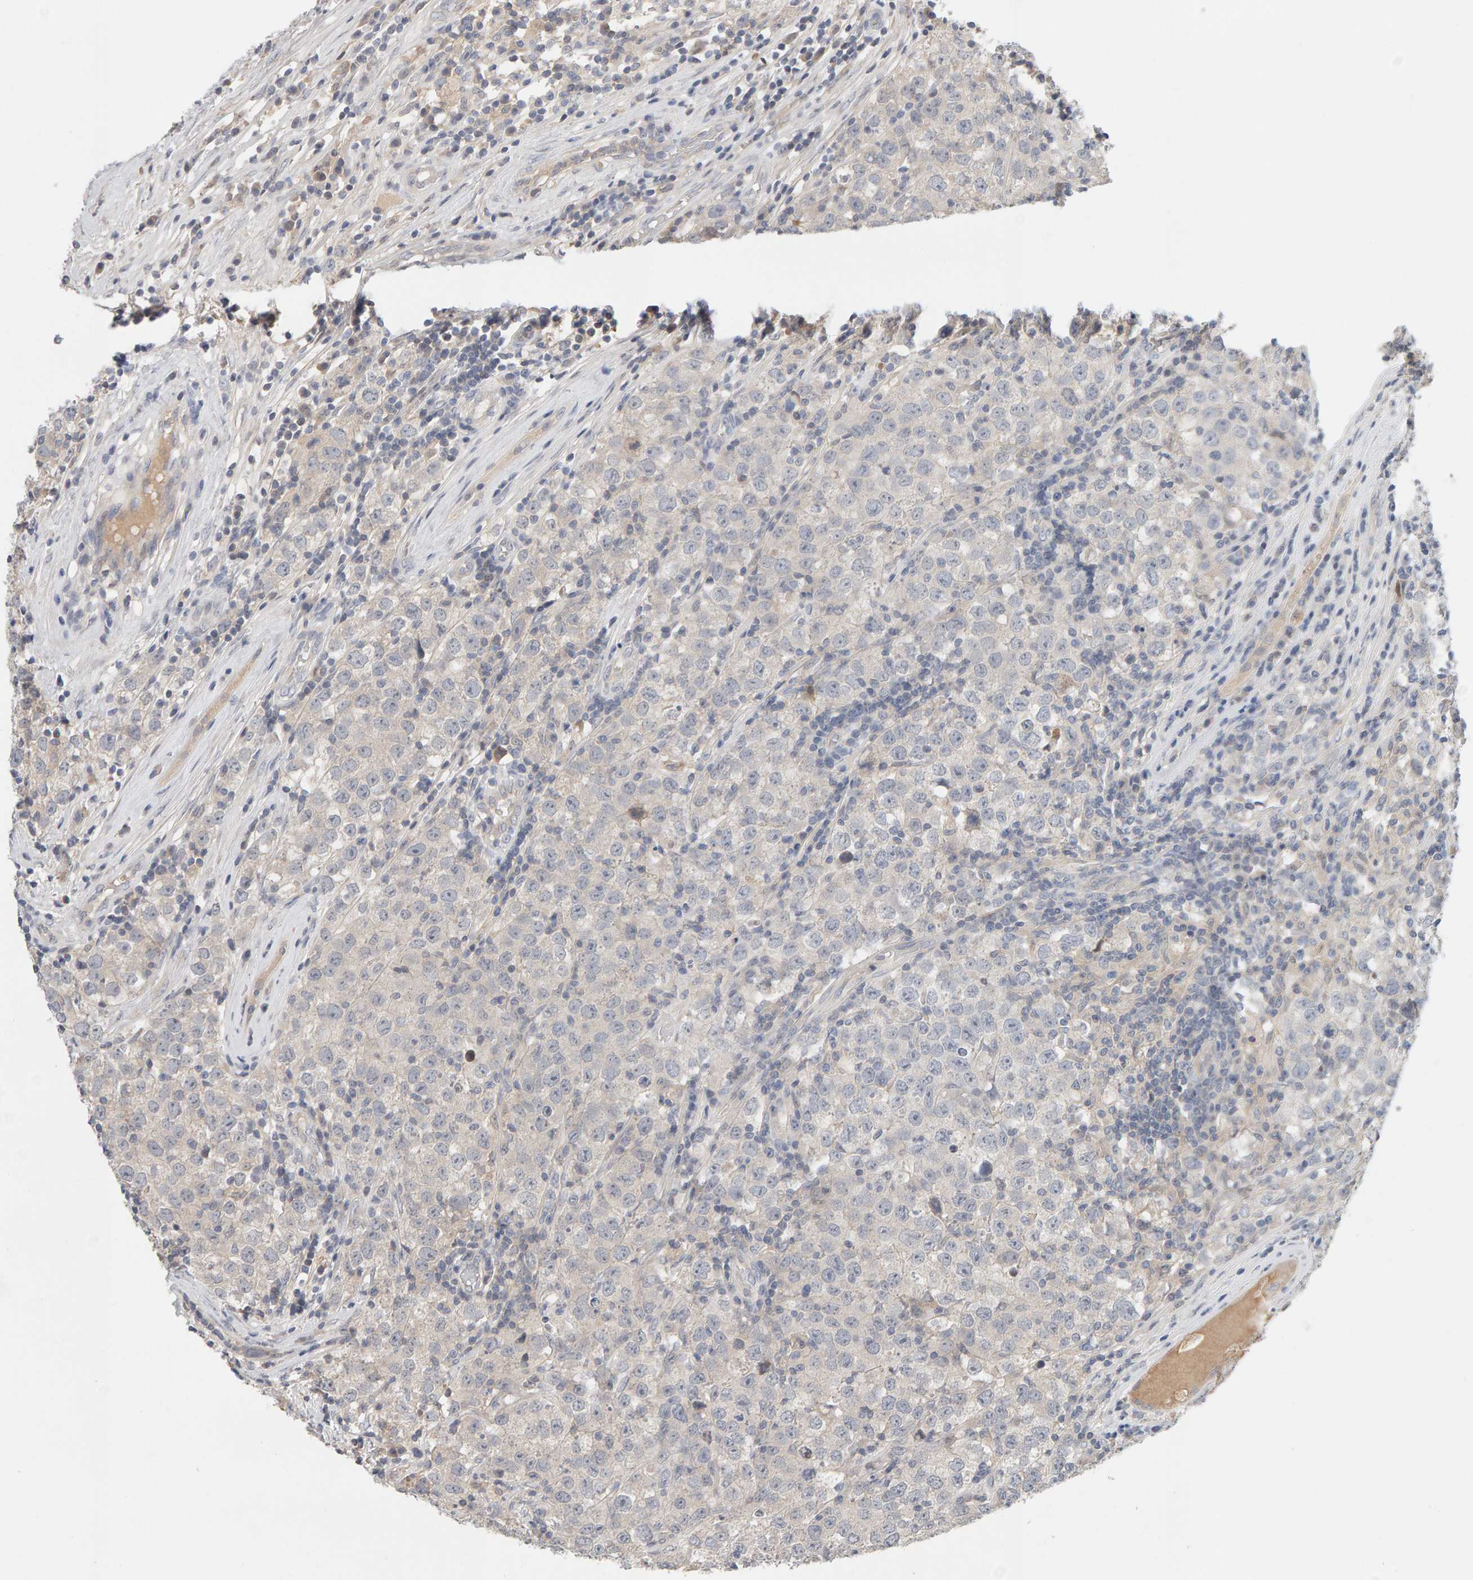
{"staining": {"intensity": "negative", "quantity": "none", "location": "none"}, "tissue": "testis cancer", "cell_type": "Tumor cells", "image_type": "cancer", "snomed": [{"axis": "morphology", "description": "Seminoma, NOS"}, {"axis": "morphology", "description": "Carcinoma, Embryonal, NOS"}, {"axis": "topography", "description": "Testis"}], "caption": "Immunohistochemistry photomicrograph of embryonal carcinoma (testis) stained for a protein (brown), which displays no positivity in tumor cells. (Brightfield microscopy of DAB (3,3'-diaminobenzidine) IHC at high magnification).", "gene": "GFUS", "patient": {"sex": "male", "age": 28}}